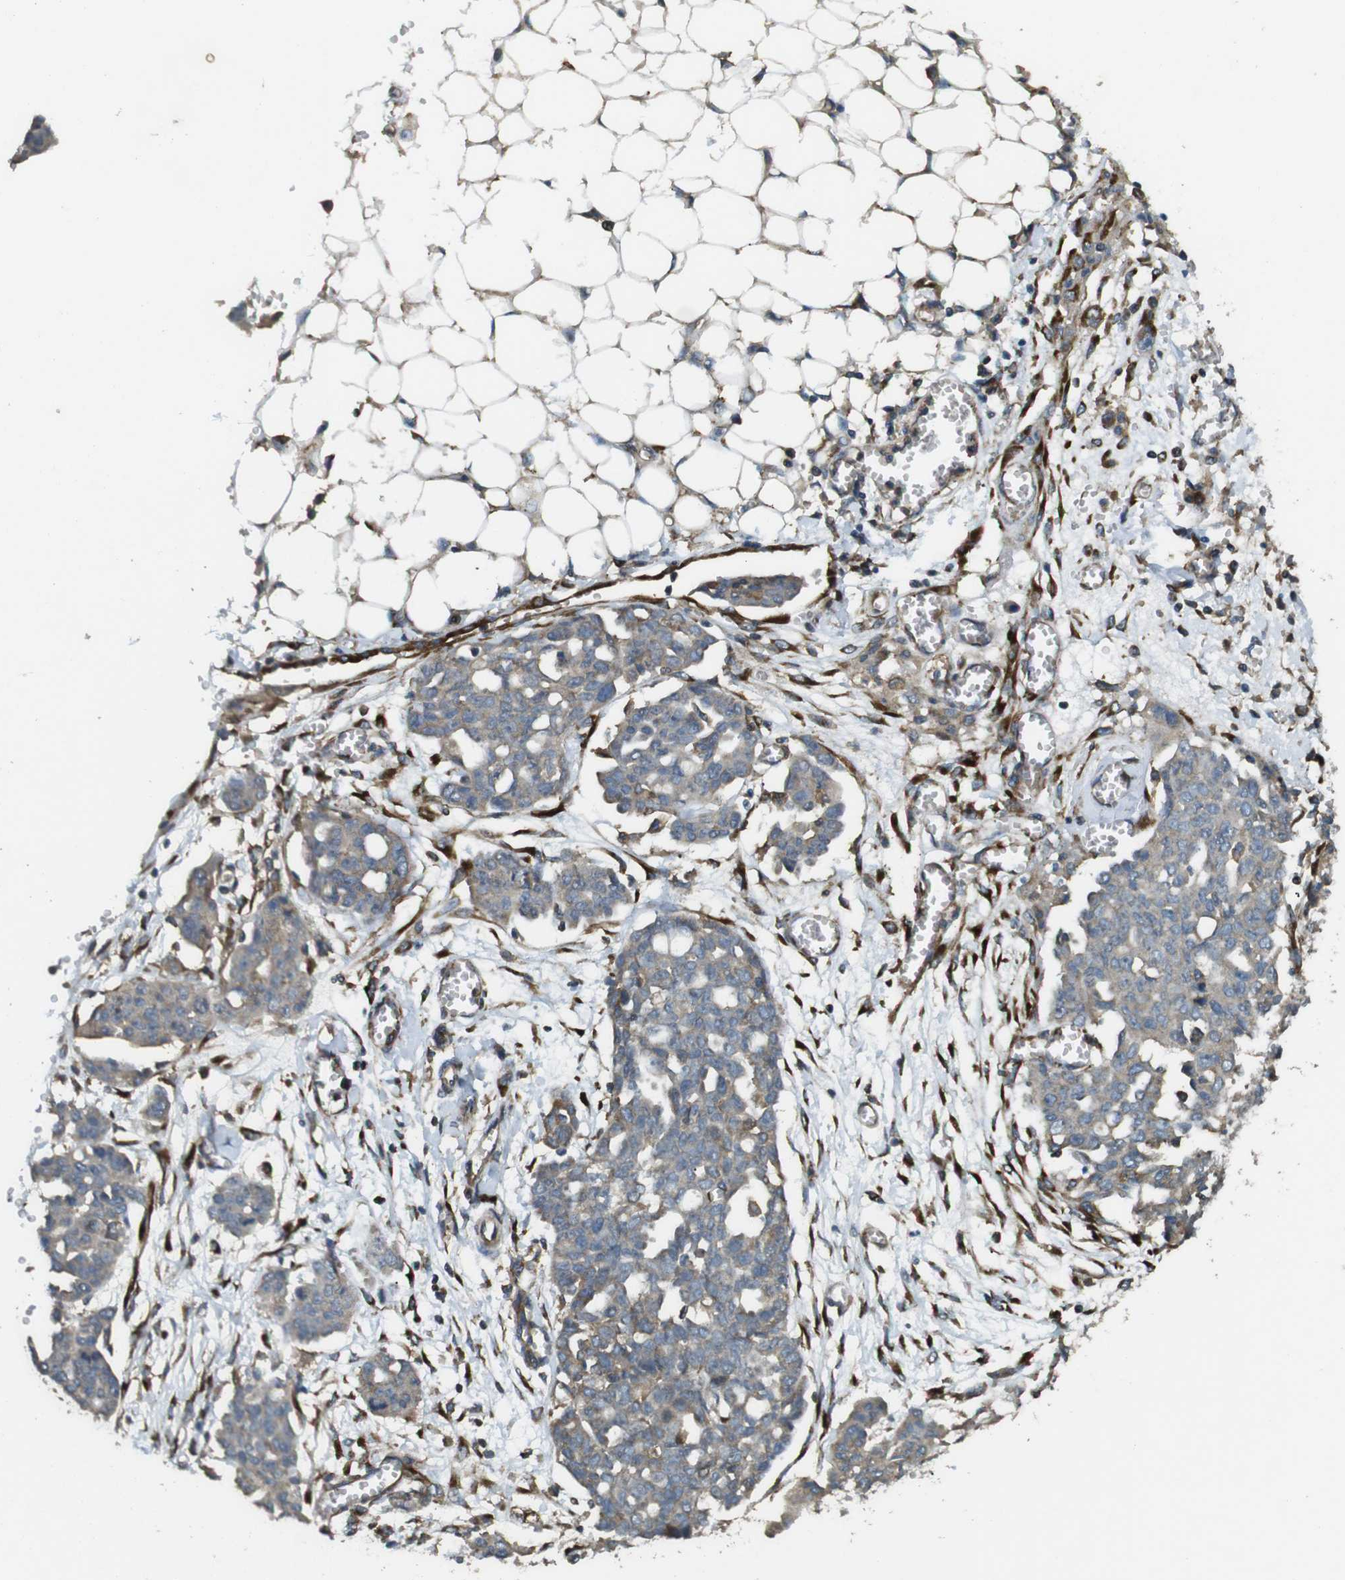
{"staining": {"intensity": "negative", "quantity": "none", "location": "none"}, "tissue": "ovarian cancer", "cell_type": "Tumor cells", "image_type": "cancer", "snomed": [{"axis": "morphology", "description": "Cystadenocarcinoma, serous, NOS"}, {"axis": "topography", "description": "Soft tissue"}, {"axis": "topography", "description": "Ovary"}], "caption": "Immunohistochemistry of ovarian serous cystadenocarcinoma exhibits no expression in tumor cells.", "gene": "ARHGAP24", "patient": {"sex": "female", "age": 57}}